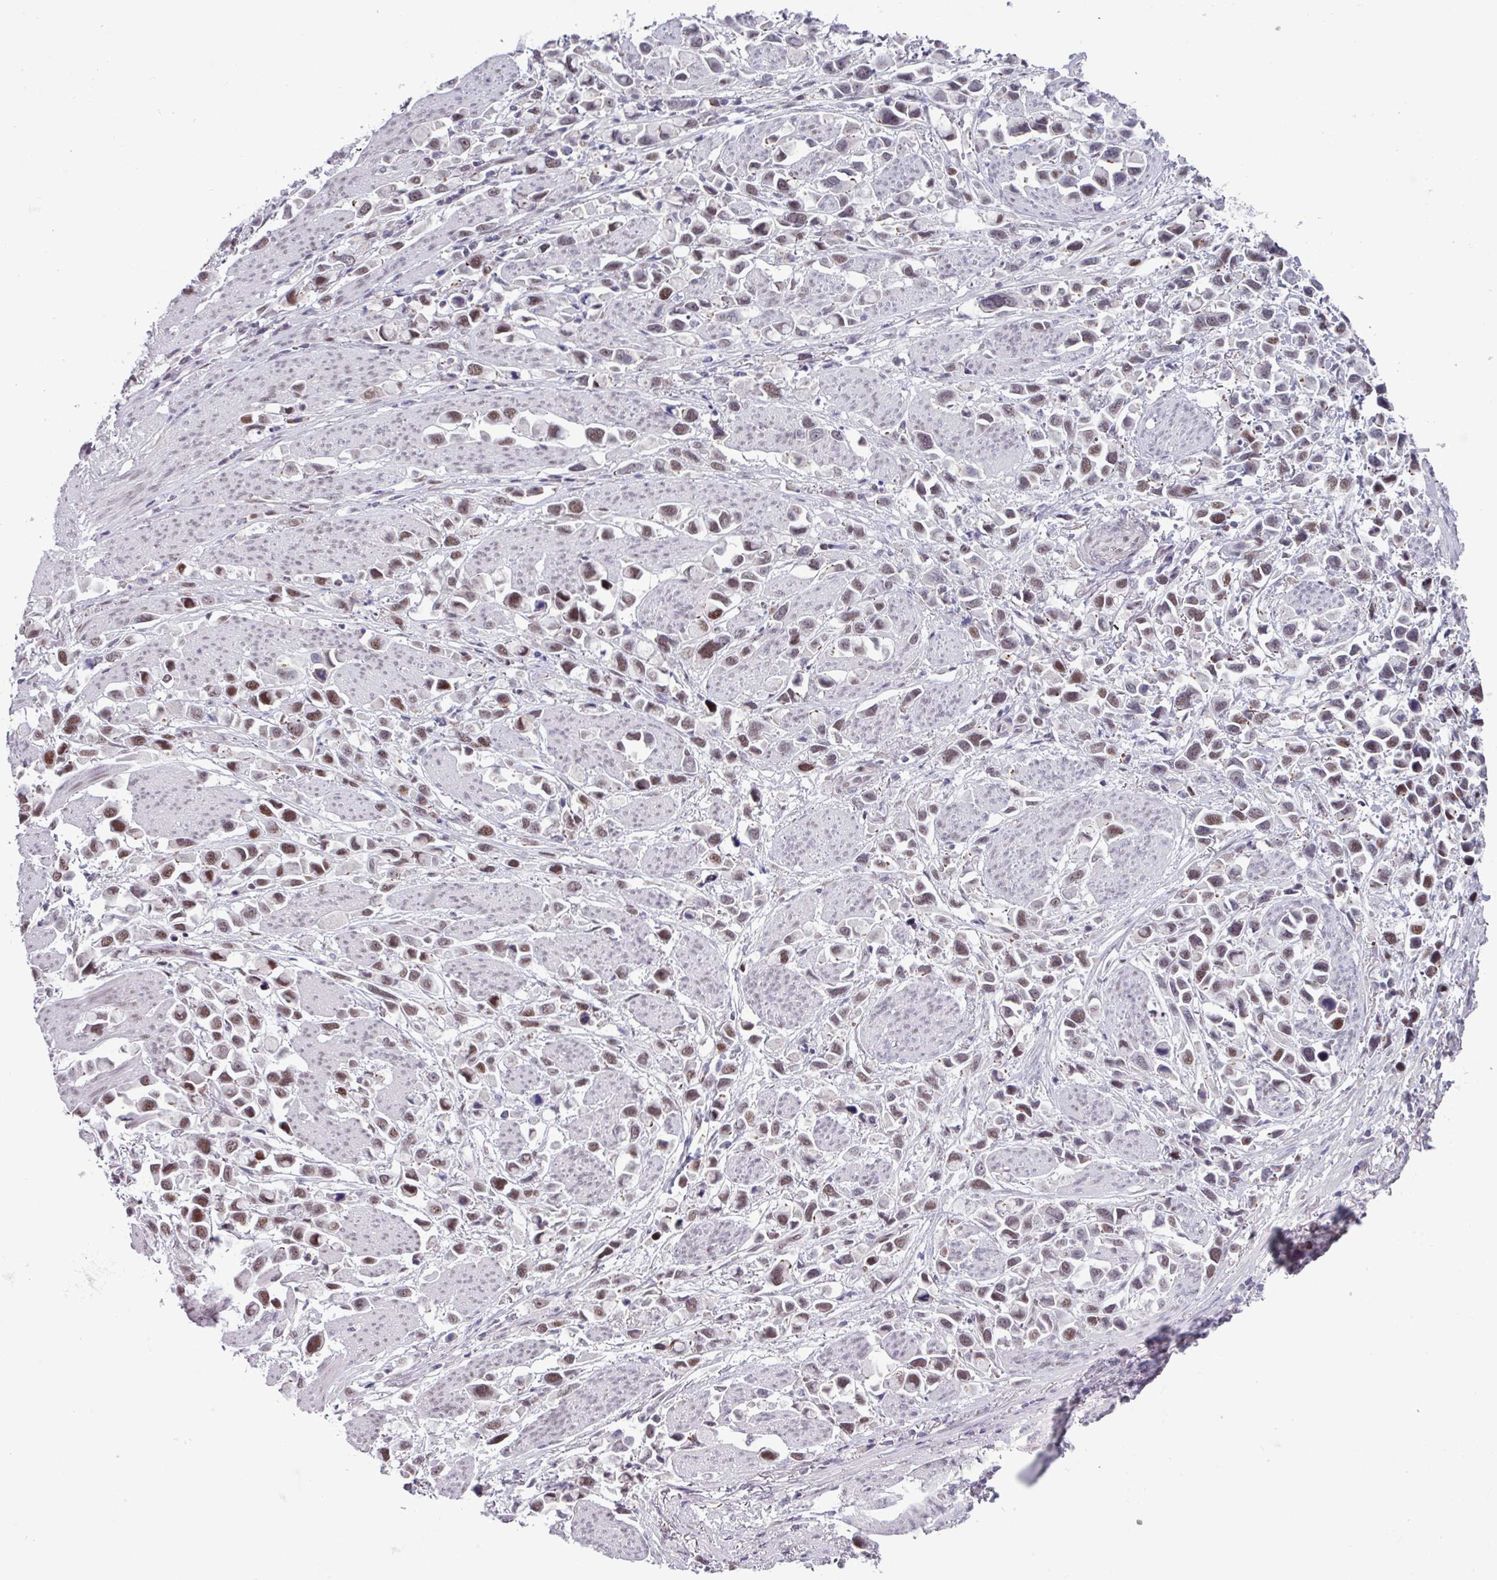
{"staining": {"intensity": "moderate", "quantity": "25%-75%", "location": "nuclear"}, "tissue": "stomach cancer", "cell_type": "Tumor cells", "image_type": "cancer", "snomed": [{"axis": "morphology", "description": "Adenocarcinoma, NOS"}, {"axis": "topography", "description": "Stomach"}], "caption": "Immunohistochemistry (IHC) image of adenocarcinoma (stomach) stained for a protein (brown), which shows medium levels of moderate nuclear staining in about 25%-75% of tumor cells.", "gene": "ZNF575", "patient": {"sex": "female", "age": 81}}